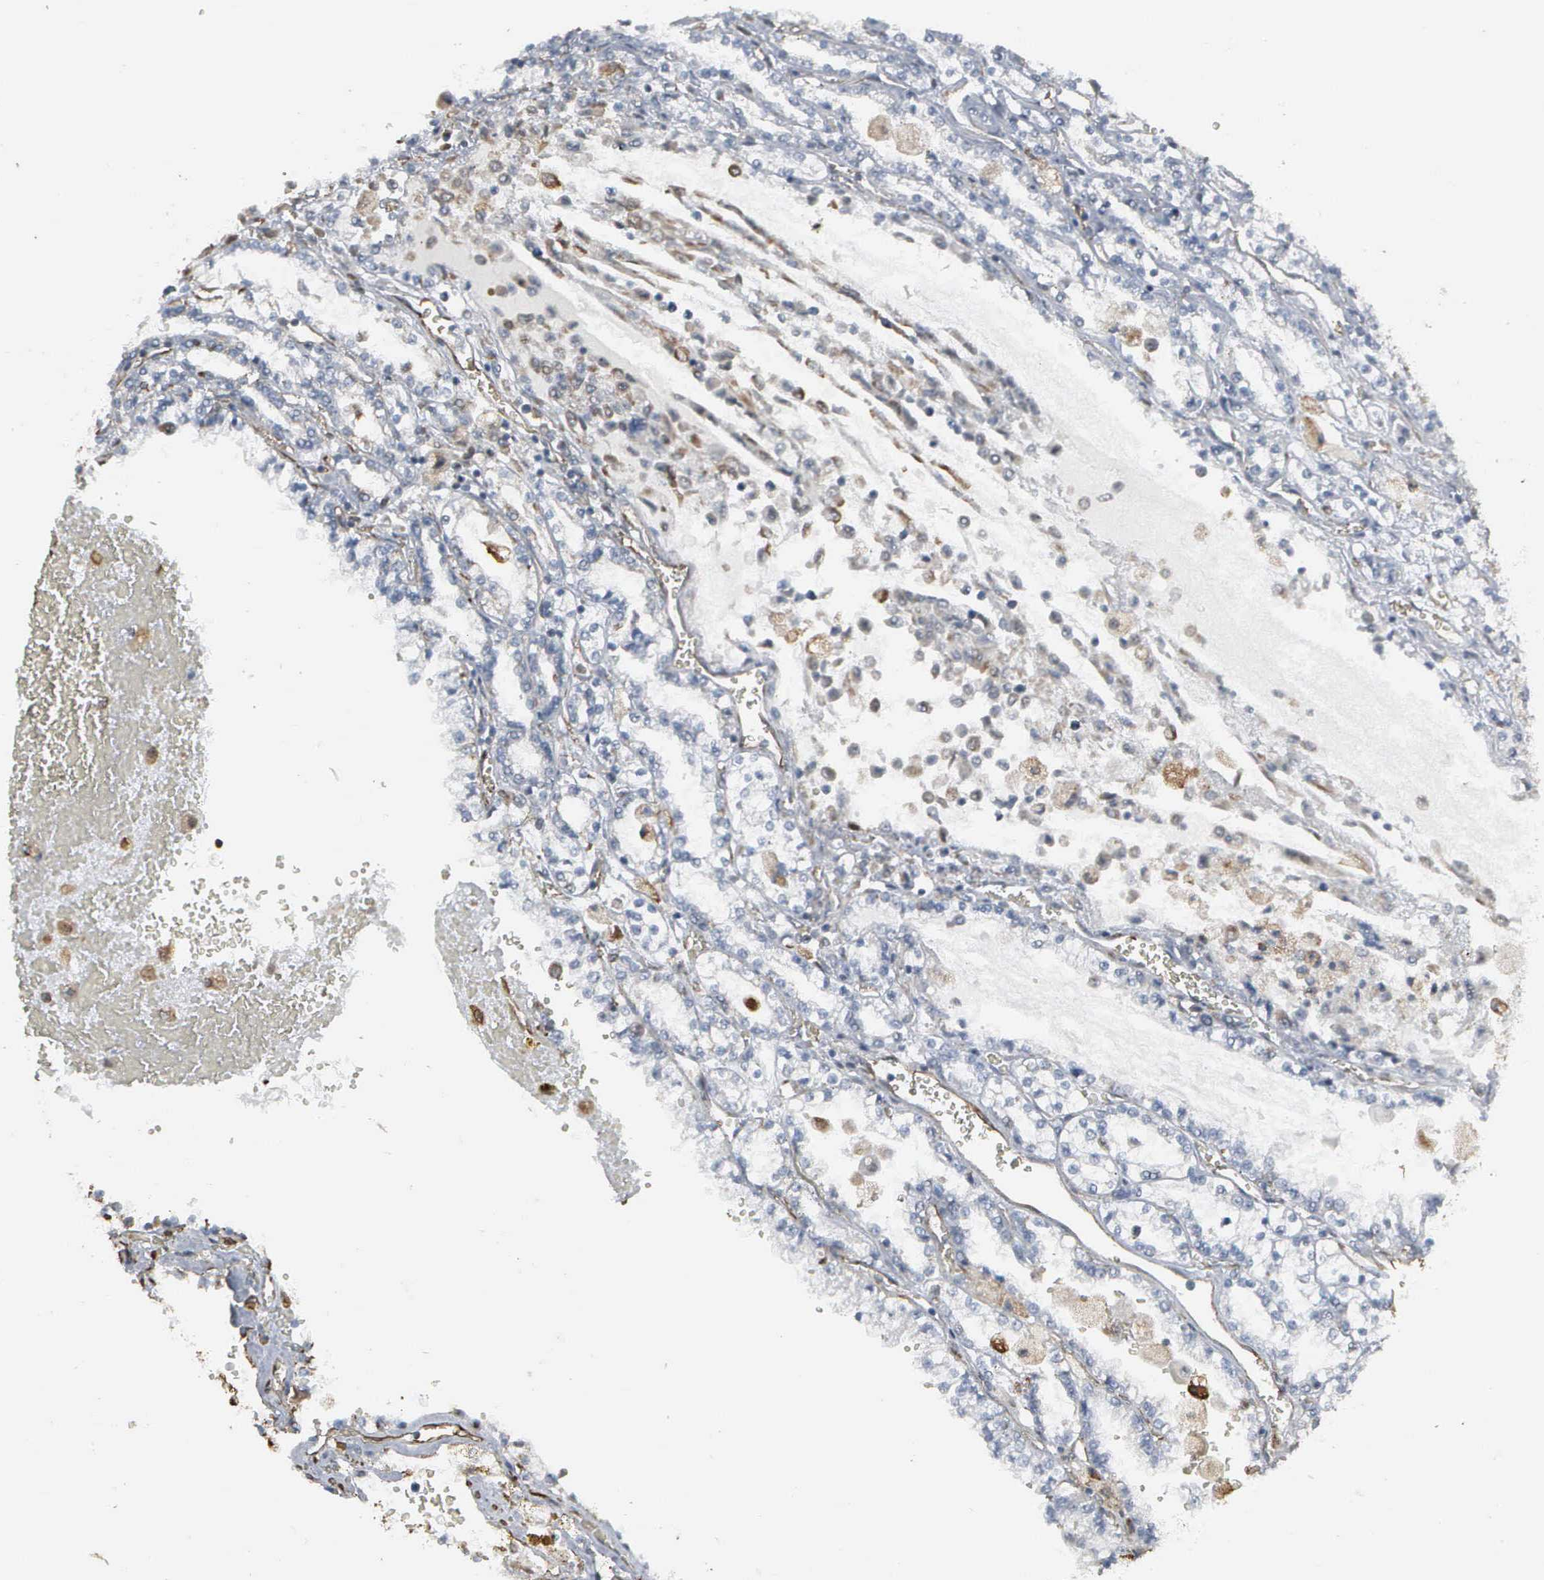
{"staining": {"intensity": "weak", "quantity": "<25%", "location": "nuclear"}, "tissue": "renal cancer", "cell_type": "Tumor cells", "image_type": "cancer", "snomed": [{"axis": "morphology", "description": "Adenocarcinoma, NOS"}, {"axis": "topography", "description": "Kidney"}], "caption": "Immunohistochemical staining of human renal cancer demonstrates no significant positivity in tumor cells. The staining was performed using DAB to visualize the protein expression in brown, while the nuclei were stained in blue with hematoxylin (Magnification: 20x).", "gene": "CCNE1", "patient": {"sex": "female", "age": 56}}